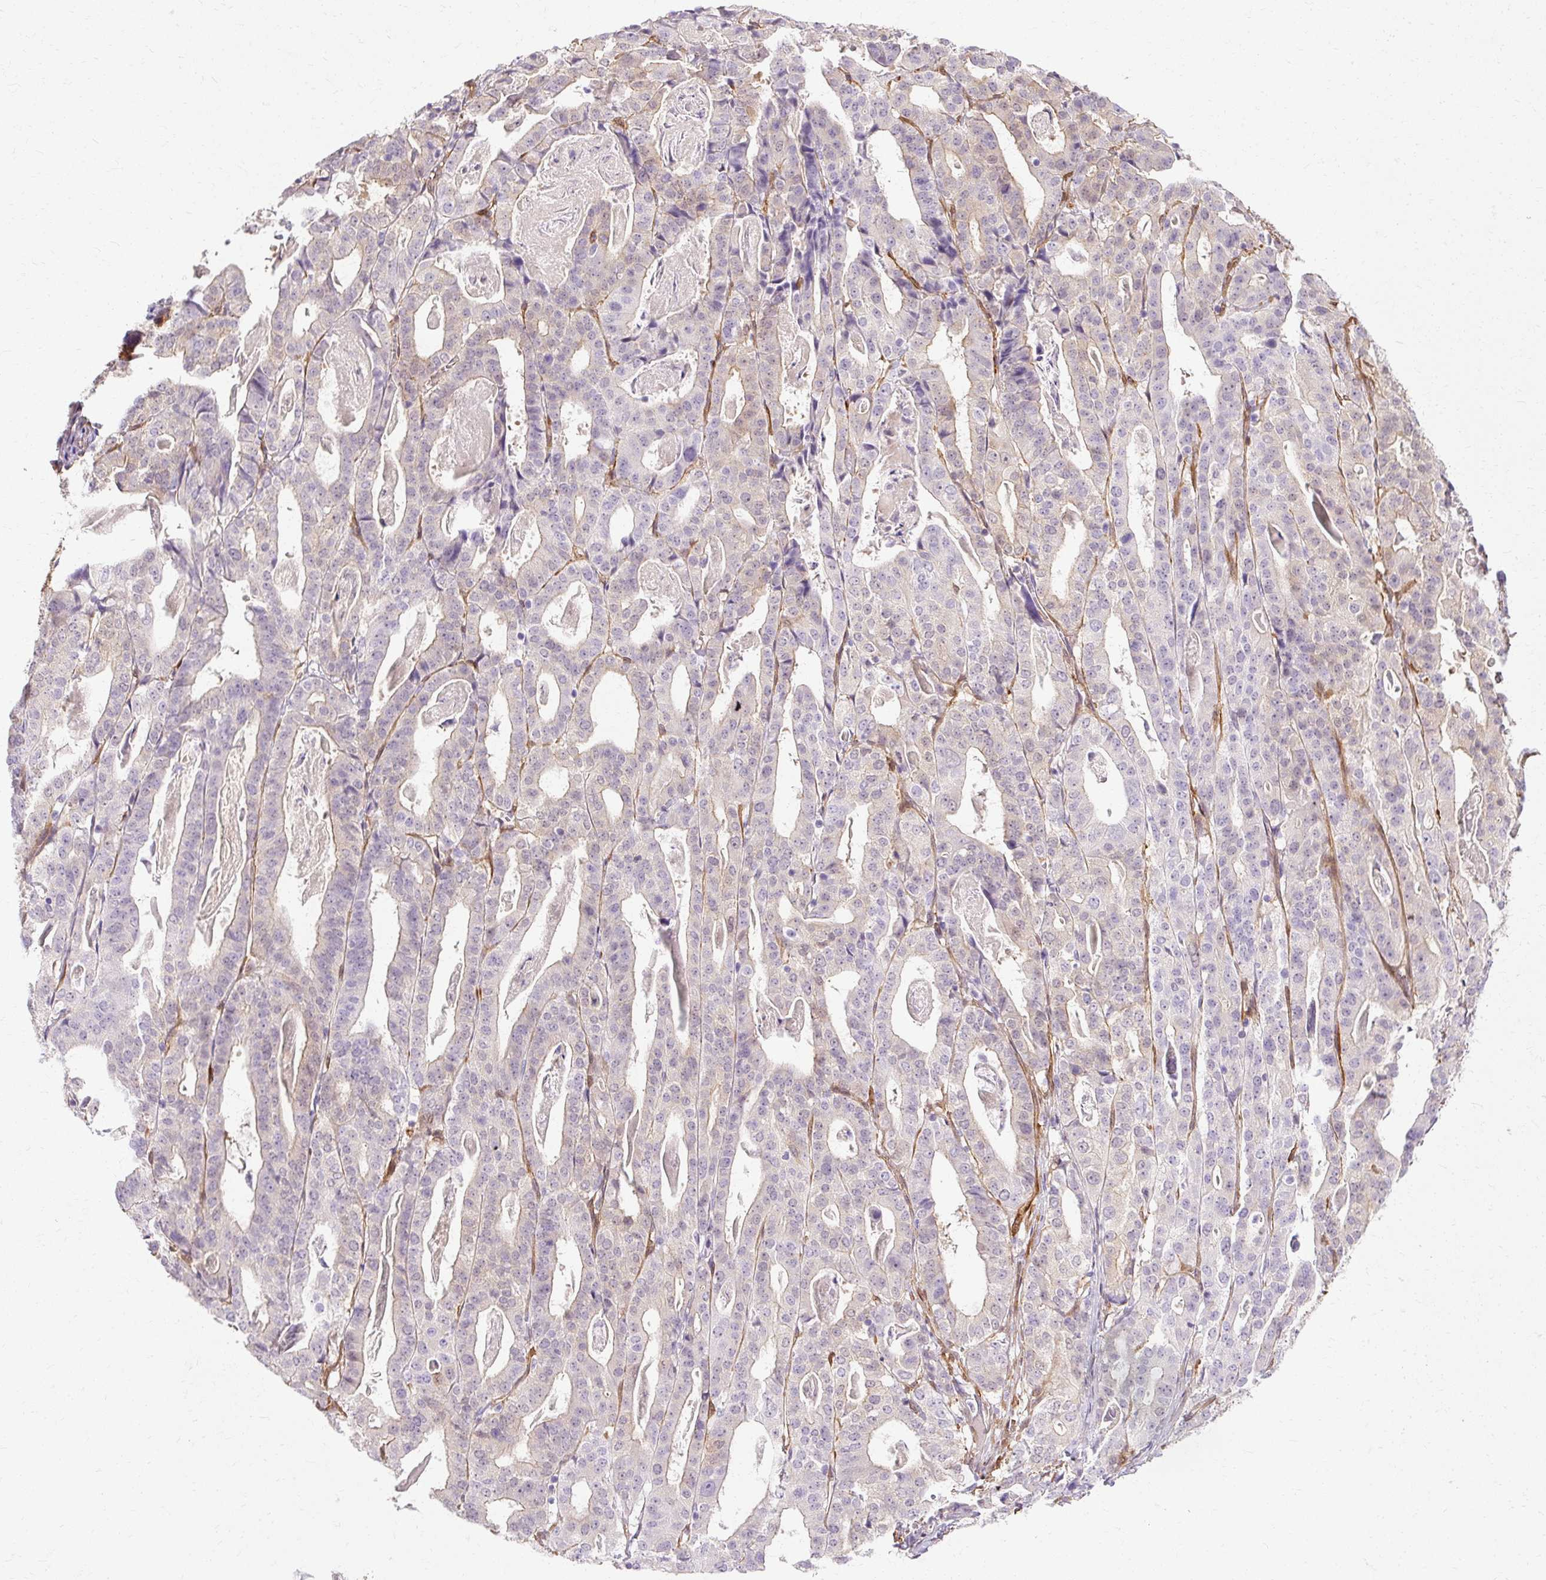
{"staining": {"intensity": "negative", "quantity": "none", "location": "none"}, "tissue": "stomach cancer", "cell_type": "Tumor cells", "image_type": "cancer", "snomed": [{"axis": "morphology", "description": "Adenocarcinoma, NOS"}, {"axis": "topography", "description": "Stomach"}], "caption": "Immunohistochemical staining of human stomach cancer (adenocarcinoma) demonstrates no significant staining in tumor cells.", "gene": "CNN3", "patient": {"sex": "male", "age": 48}}